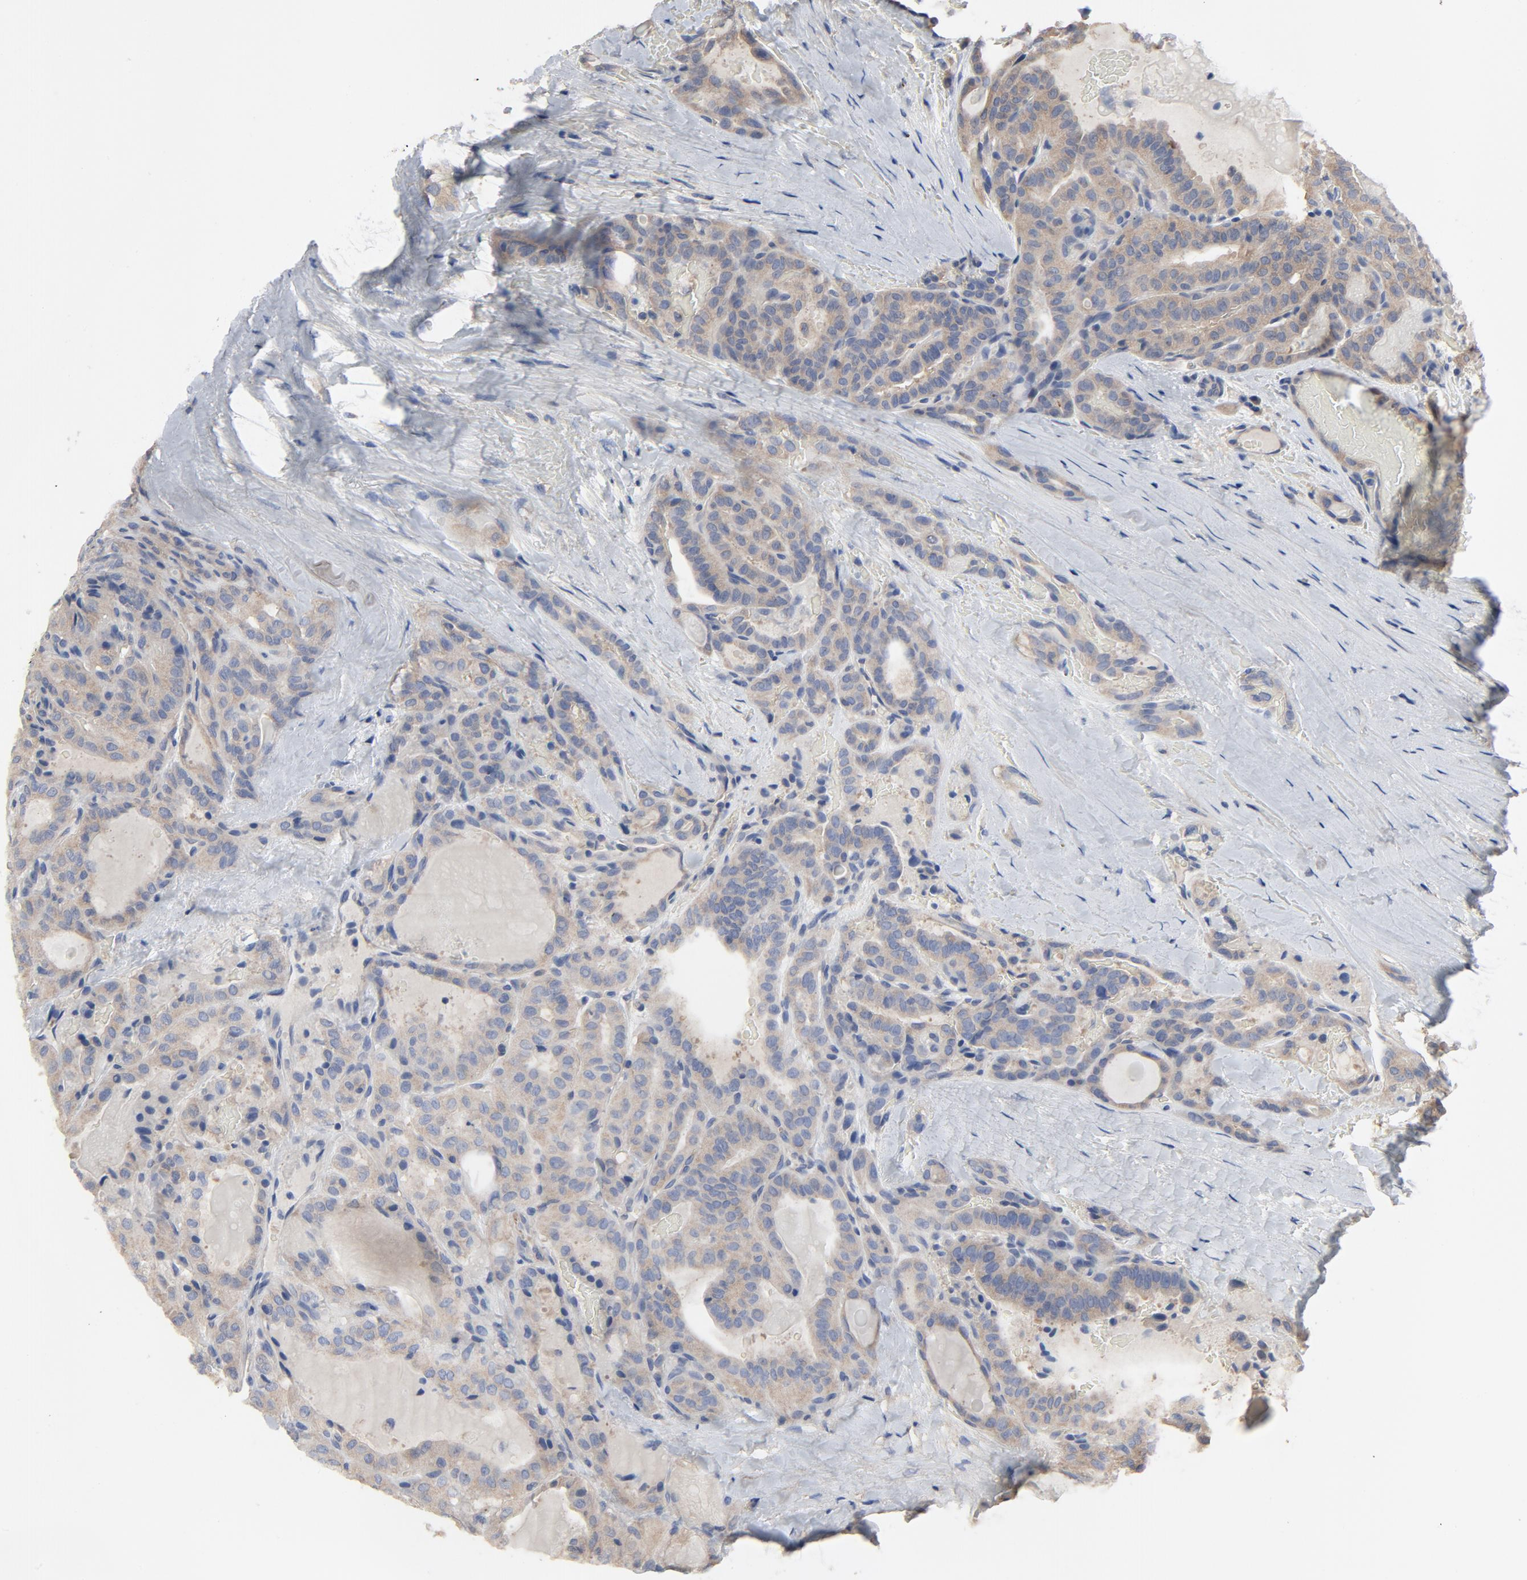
{"staining": {"intensity": "moderate", "quantity": ">75%", "location": "cytoplasmic/membranous"}, "tissue": "thyroid cancer", "cell_type": "Tumor cells", "image_type": "cancer", "snomed": [{"axis": "morphology", "description": "Papillary adenocarcinoma, NOS"}, {"axis": "topography", "description": "Thyroid gland"}], "caption": "DAB immunohistochemical staining of papillary adenocarcinoma (thyroid) demonstrates moderate cytoplasmic/membranous protein positivity in about >75% of tumor cells. Ihc stains the protein of interest in brown and the nuclei are stained blue.", "gene": "DYNLT3", "patient": {"sex": "male", "age": 77}}